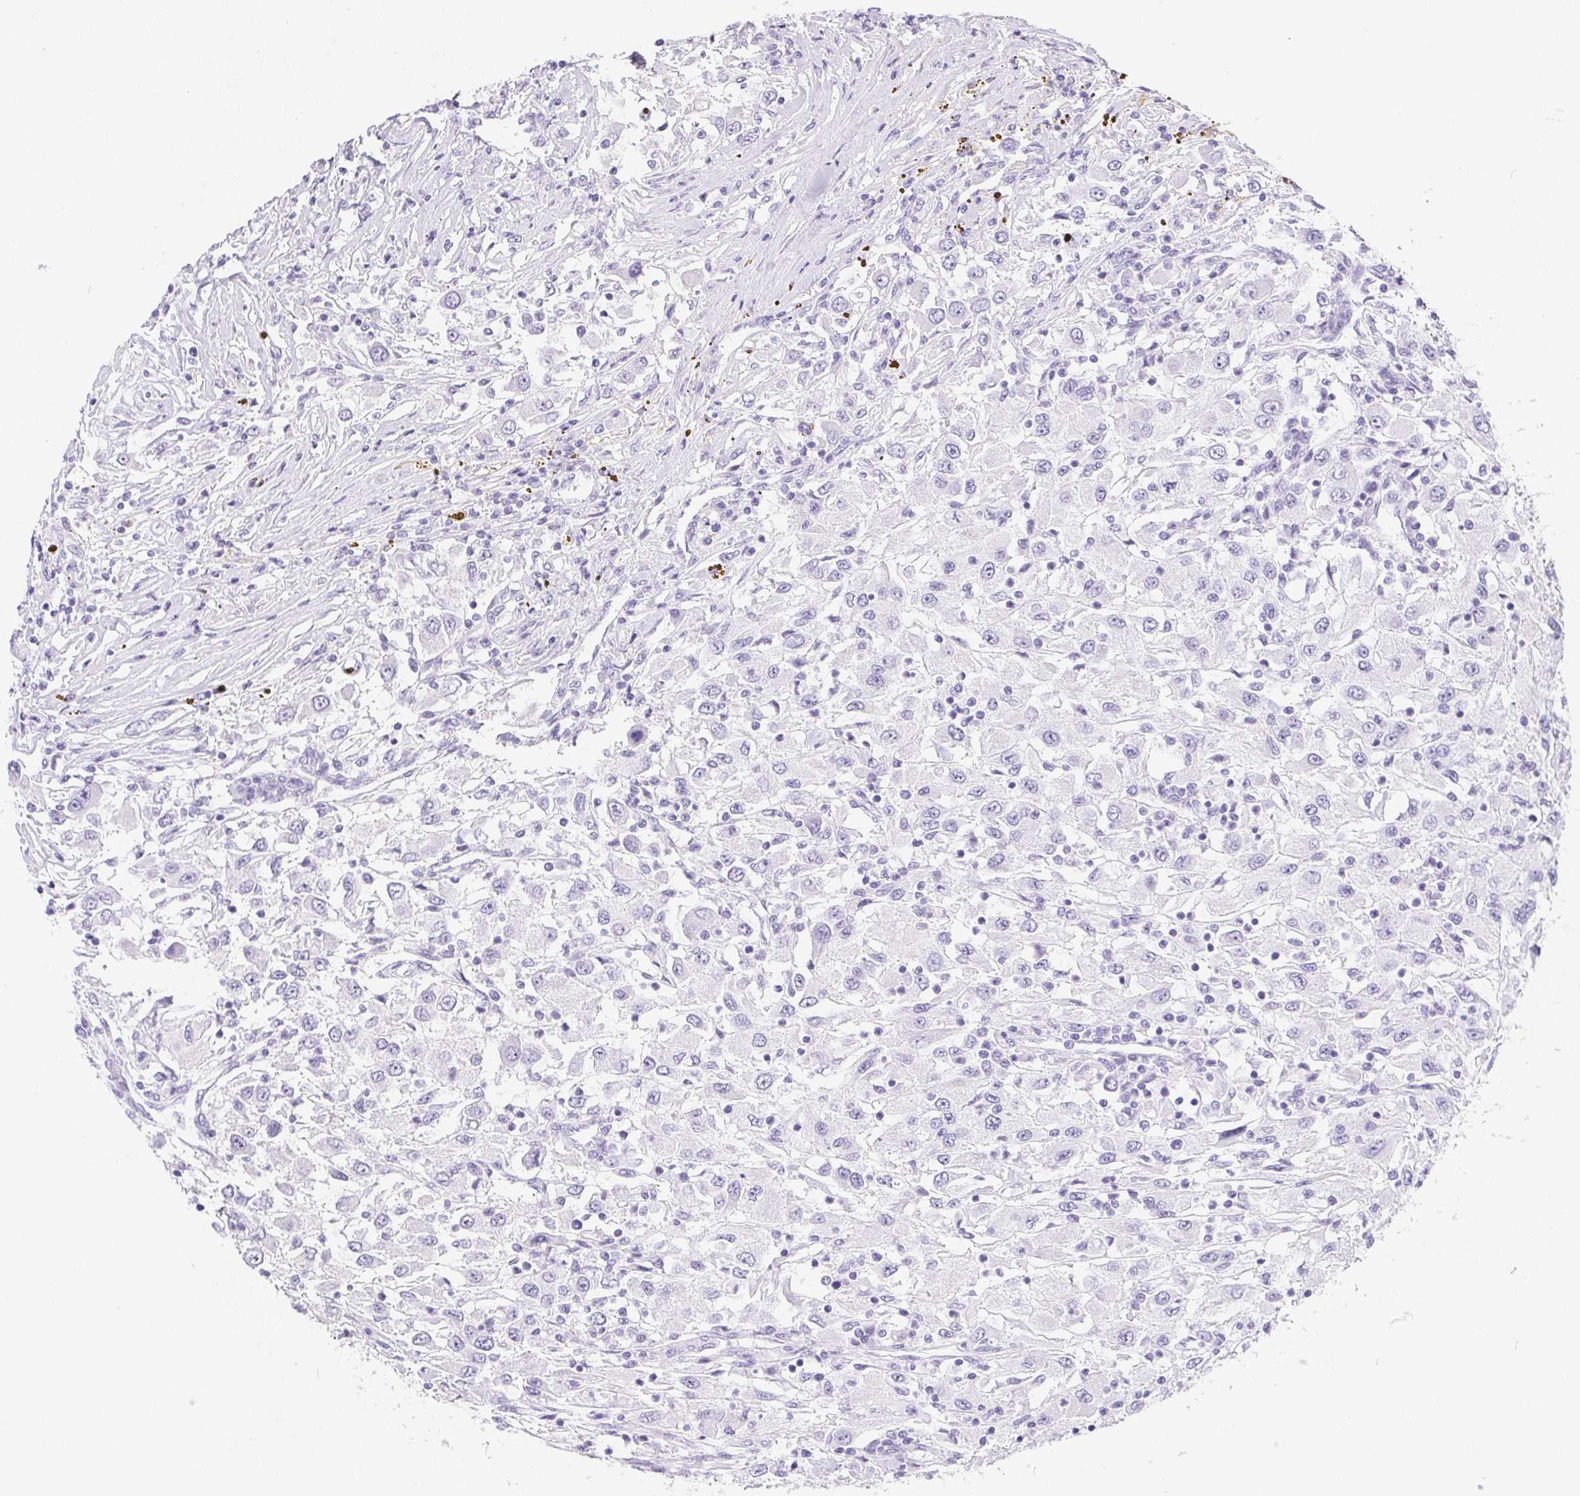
{"staining": {"intensity": "negative", "quantity": "none", "location": "none"}, "tissue": "renal cancer", "cell_type": "Tumor cells", "image_type": "cancer", "snomed": [{"axis": "morphology", "description": "Adenocarcinoma, NOS"}, {"axis": "topography", "description": "Kidney"}], "caption": "Photomicrograph shows no protein staining in tumor cells of adenocarcinoma (renal) tissue. Brightfield microscopy of immunohistochemistry stained with DAB (3,3'-diaminobenzidine) (brown) and hematoxylin (blue), captured at high magnification.", "gene": "PNLIP", "patient": {"sex": "female", "age": 67}}